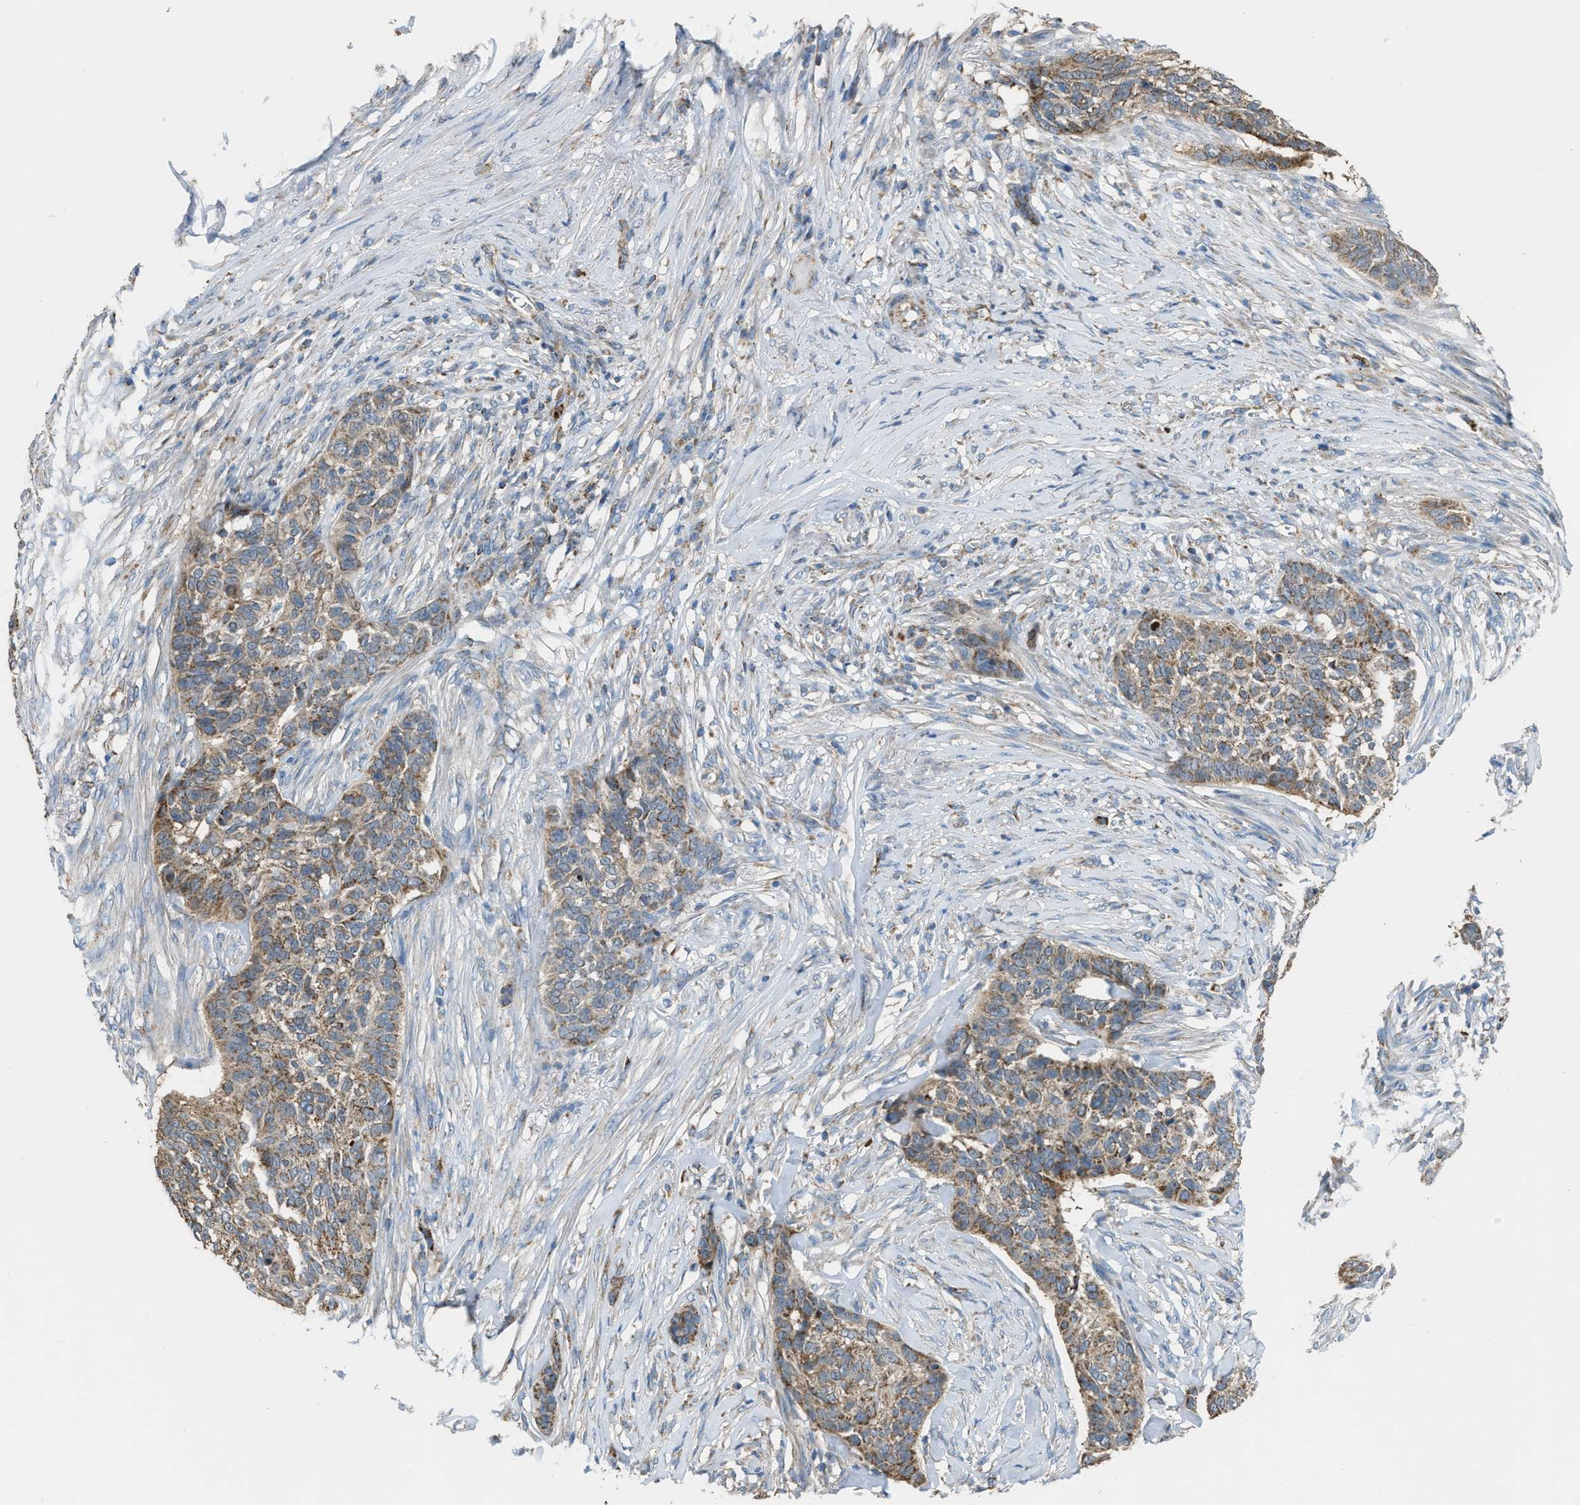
{"staining": {"intensity": "weak", "quantity": ">75%", "location": "cytoplasmic/membranous"}, "tissue": "skin cancer", "cell_type": "Tumor cells", "image_type": "cancer", "snomed": [{"axis": "morphology", "description": "Basal cell carcinoma"}, {"axis": "topography", "description": "Skin"}], "caption": "Approximately >75% of tumor cells in skin cancer (basal cell carcinoma) demonstrate weak cytoplasmic/membranous protein expression as visualized by brown immunohistochemical staining.", "gene": "ETFB", "patient": {"sex": "male", "age": 85}}